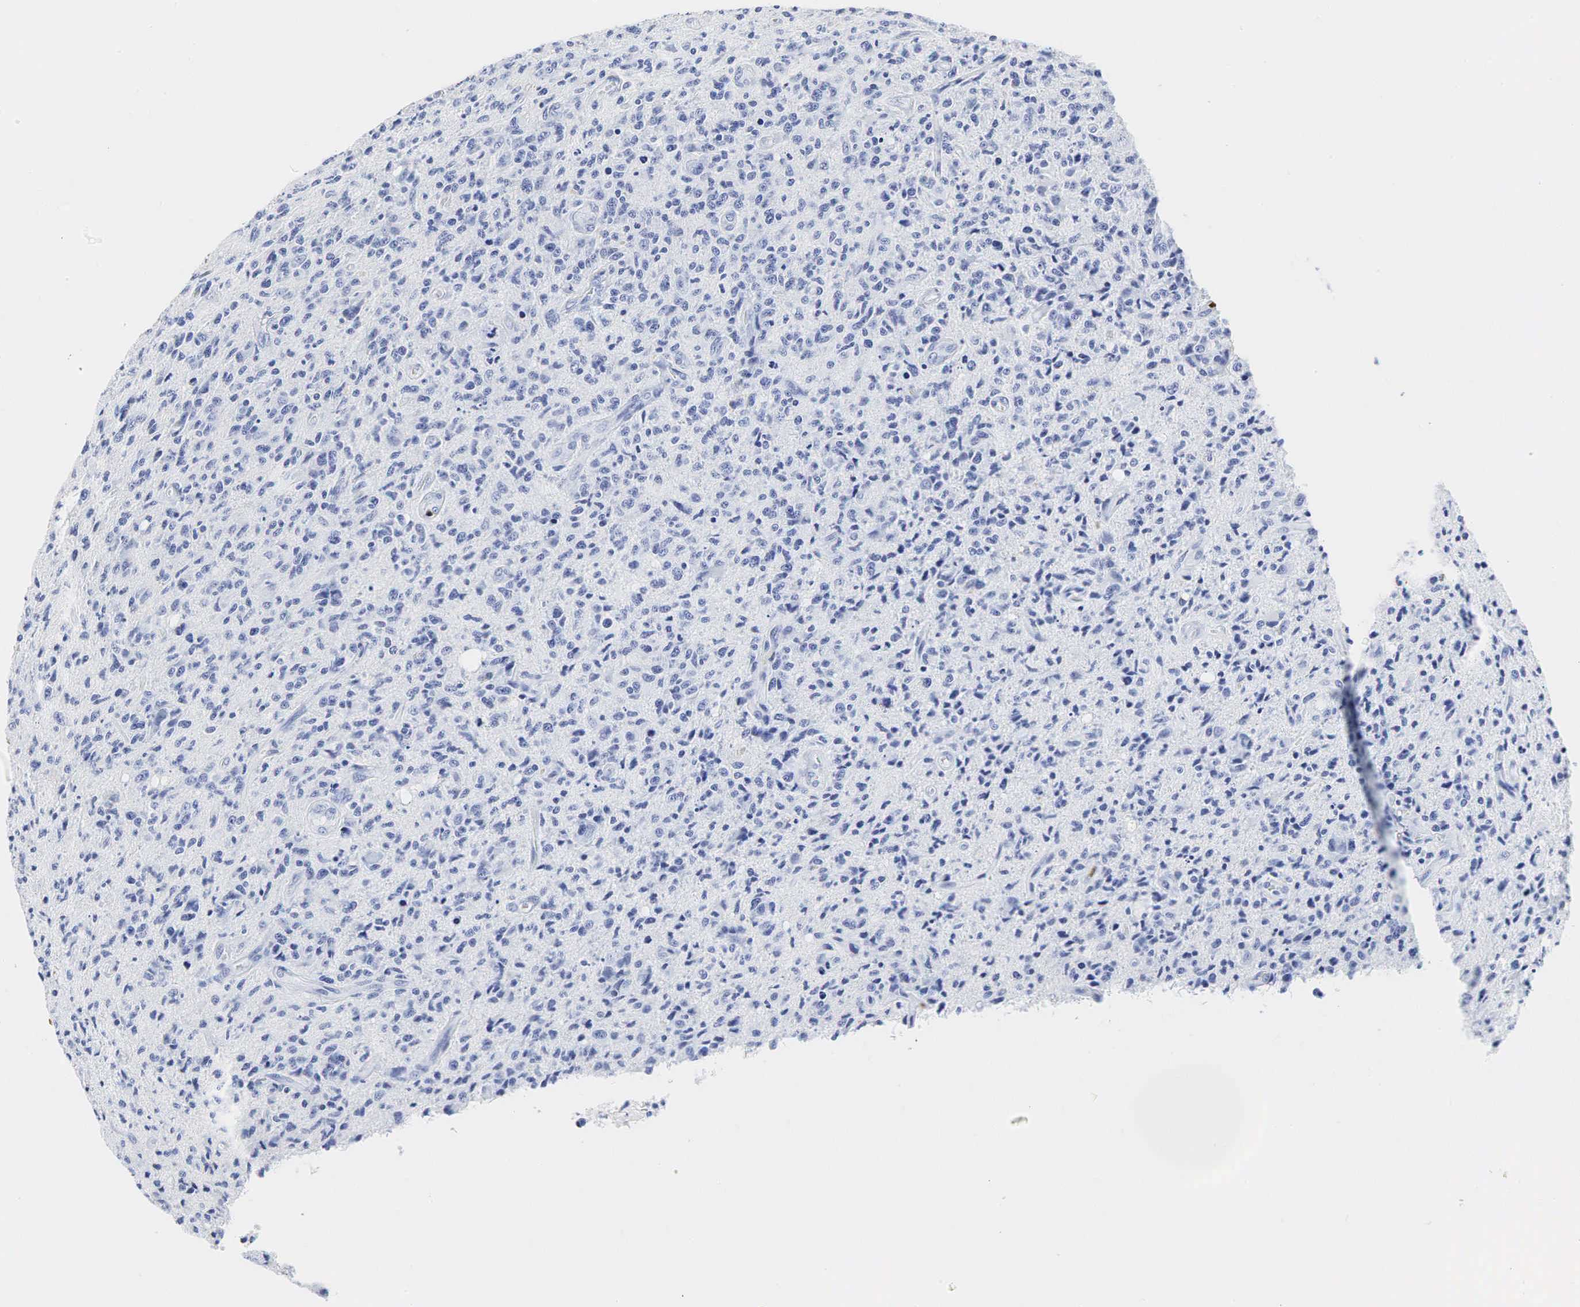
{"staining": {"intensity": "negative", "quantity": "none", "location": "none"}, "tissue": "glioma", "cell_type": "Tumor cells", "image_type": "cancer", "snomed": [{"axis": "morphology", "description": "Glioma, malignant, High grade"}, {"axis": "topography", "description": "Brain"}], "caption": "The micrograph shows no significant positivity in tumor cells of glioma.", "gene": "LYZ", "patient": {"sex": "male", "age": 36}}